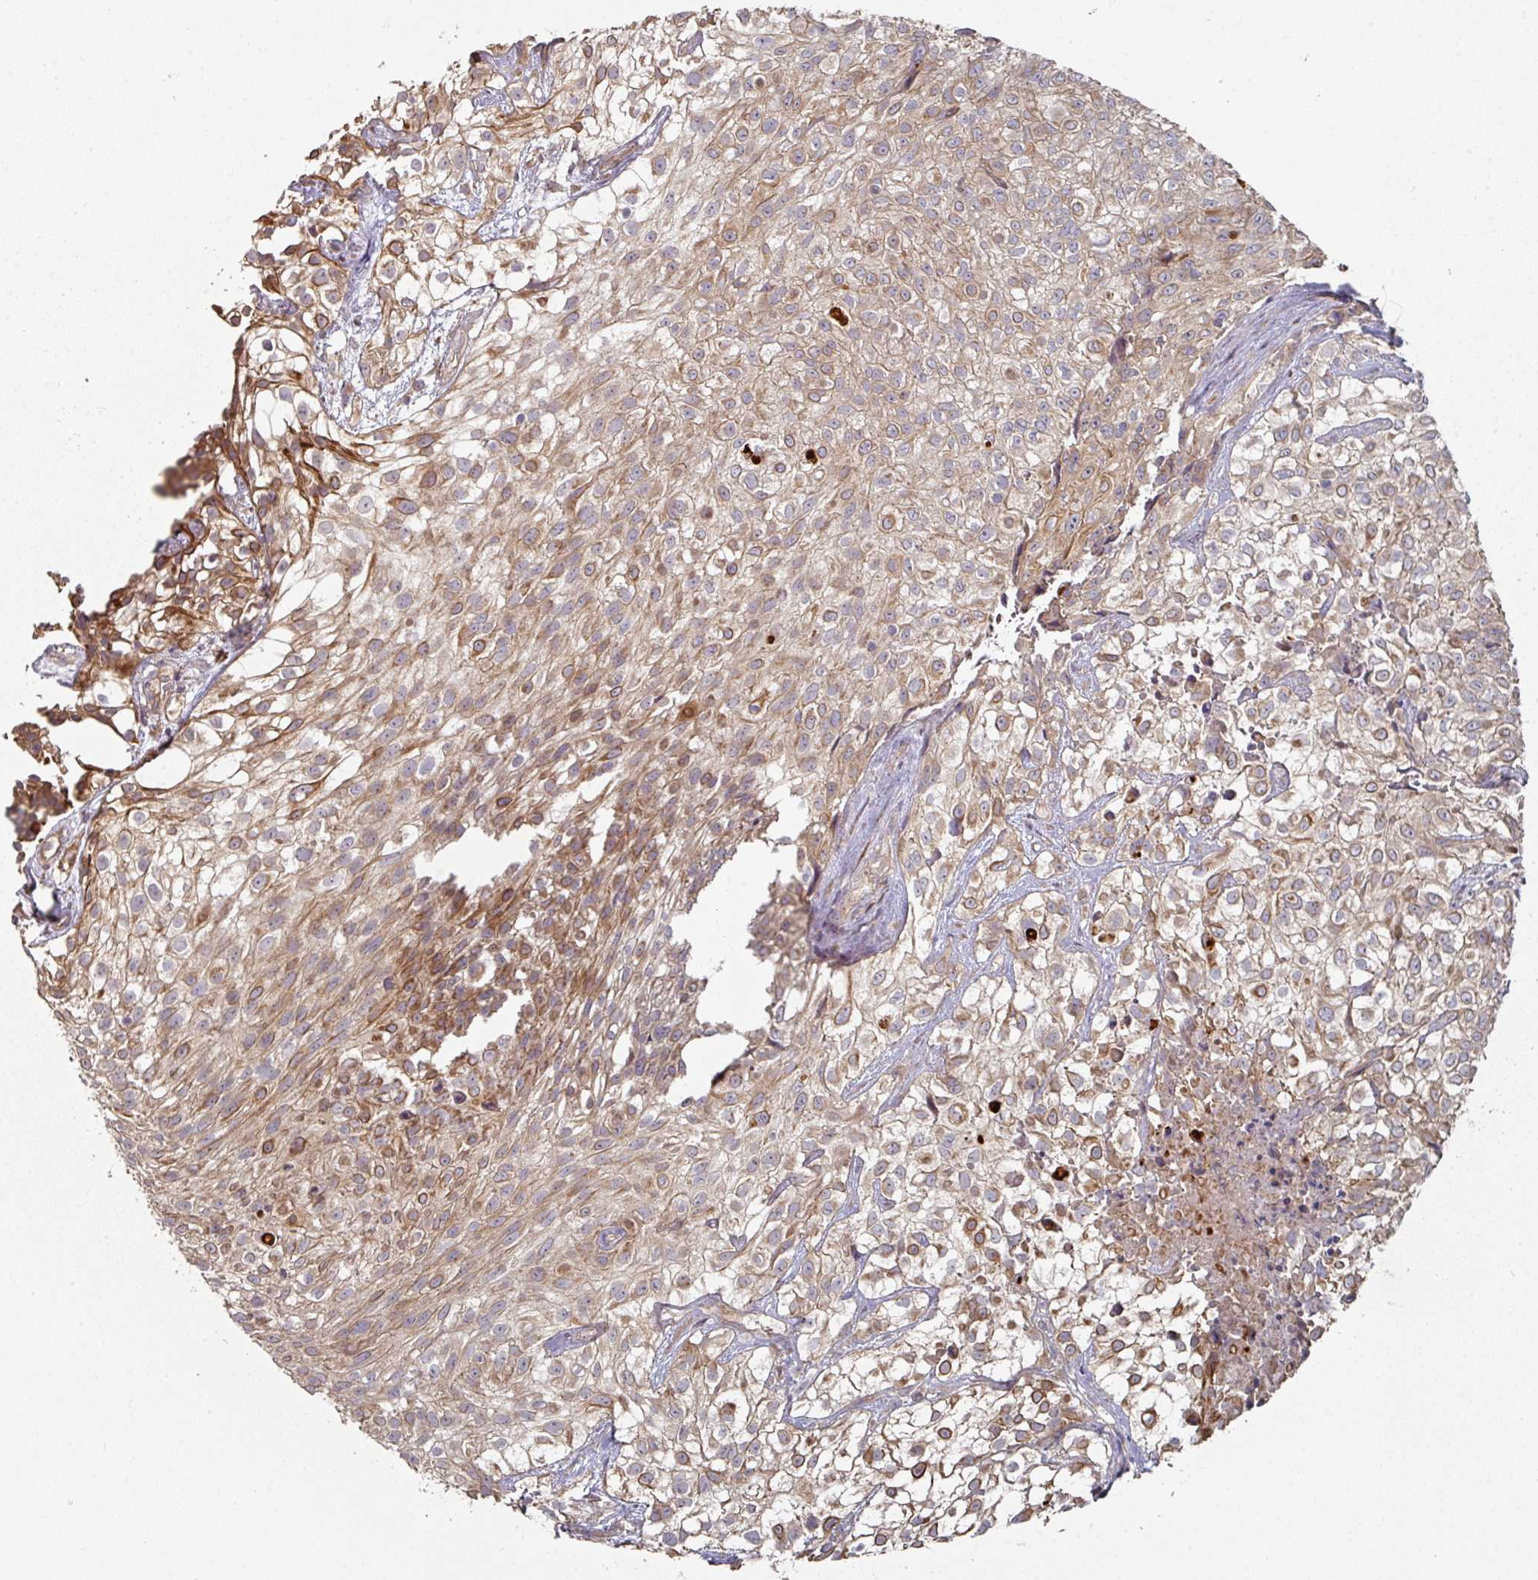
{"staining": {"intensity": "moderate", "quantity": ">75%", "location": "cytoplasmic/membranous"}, "tissue": "urothelial cancer", "cell_type": "Tumor cells", "image_type": "cancer", "snomed": [{"axis": "morphology", "description": "Urothelial carcinoma, High grade"}, {"axis": "topography", "description": "Urinary bladder"}], "caption": "IHC (DAB) staining of human high-grade urothelial carcinoma reveals moderate cytoplasmic/membranous protein positivity in about >75% of tumor cells. The staining is performed using DAB brown chromogen to label protein expression. The nuclei are counter-stained blue using hematoxylin.", "gene": "DNAJC7", "patient": {"sex": "male", "age": 56}}